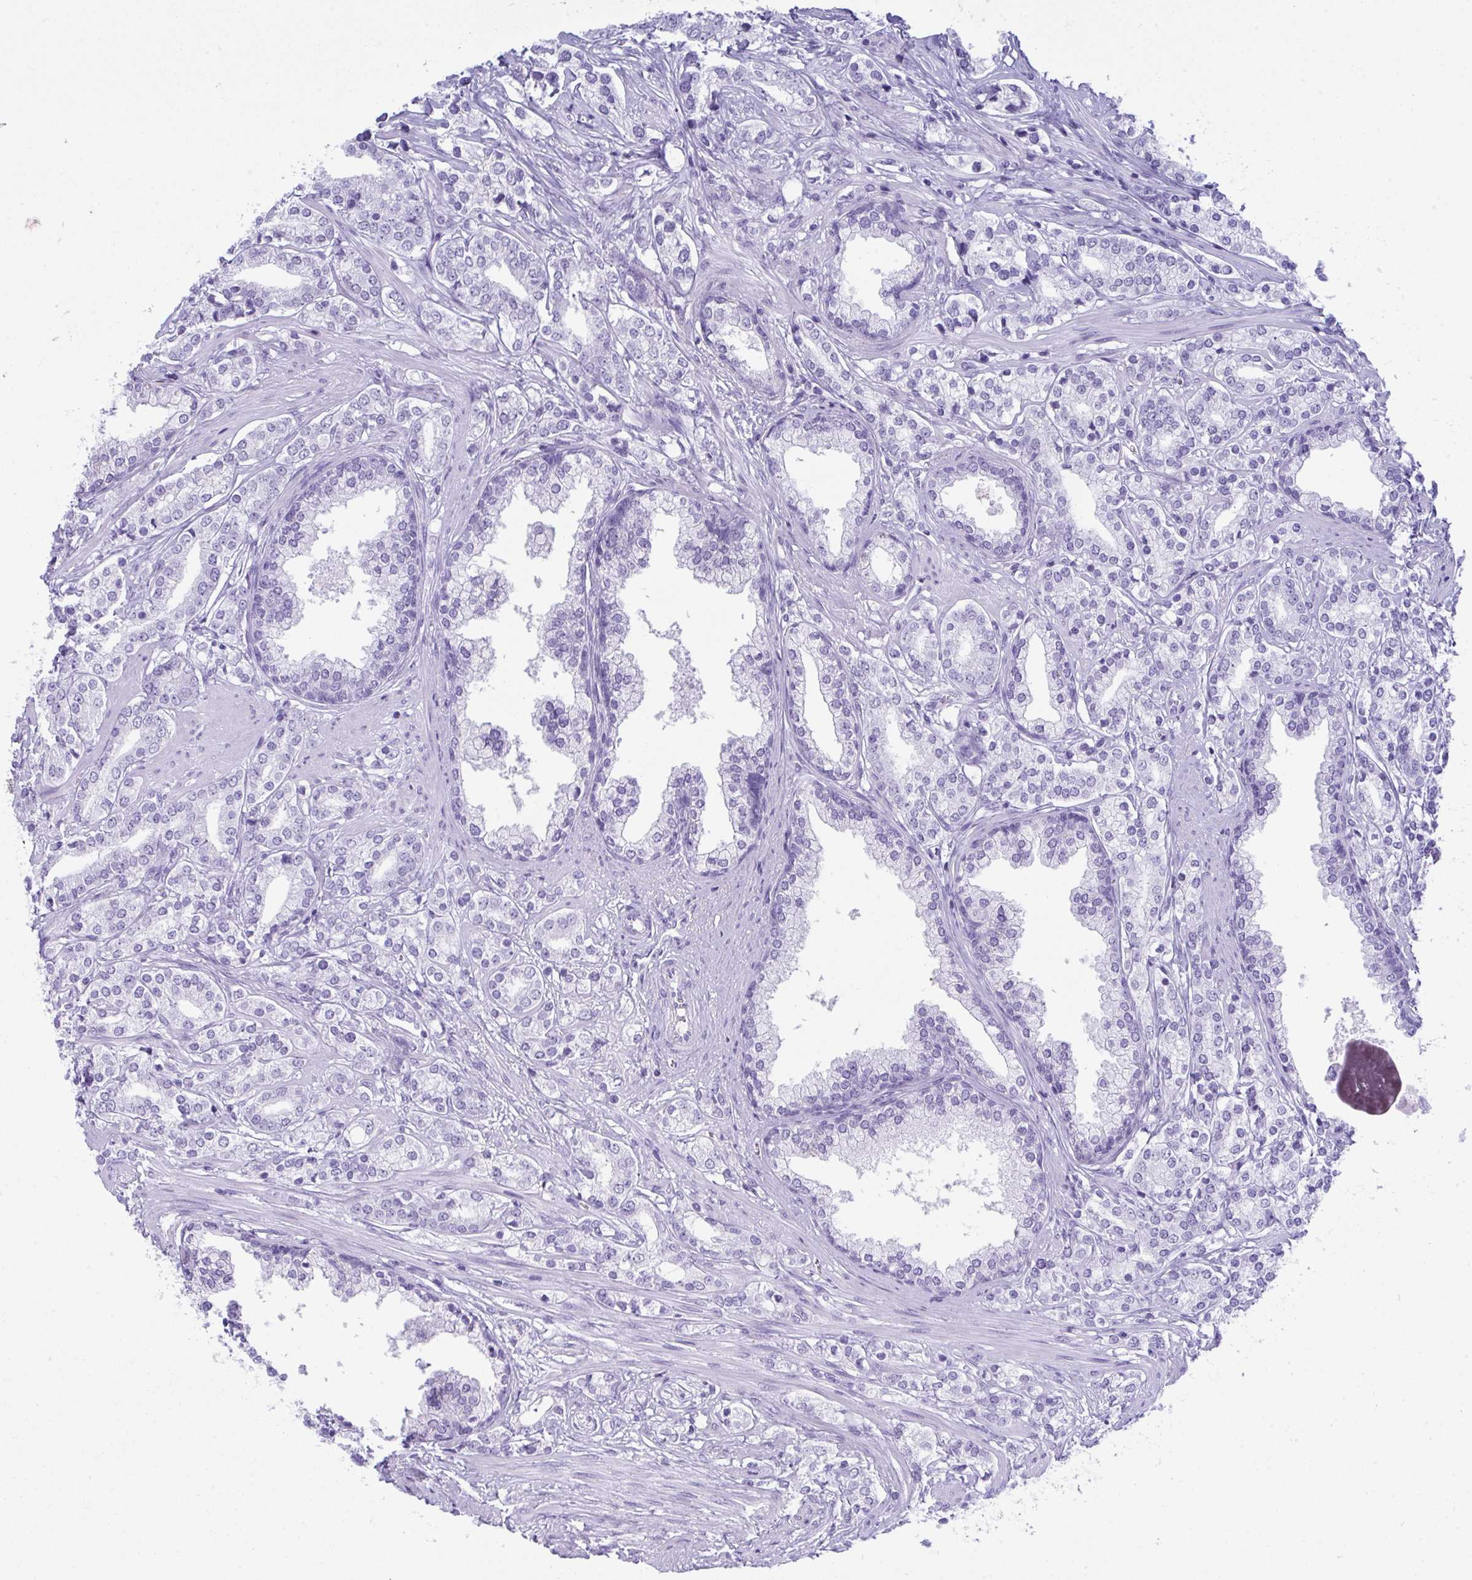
{"staining": {"intensity": "negative", "quantity": "none", "location": "none"}, "tissue": "prostate cancer", "cell_type": "Tumor cells", "image_type": "cancer", "snomed": [{"axis": "morphology", "description": "Adenocarcinoma, High grade"}, {"axis": "topography", "description": "Prostate"}], "caption": "DAB immunohistochemical staining of prostate cancer (high-grade adenocarcinoma) reveals no significant positivity in tumor cells.", "gene": "JCHAIN", "patient": {"sex": "male", "age": 58}}